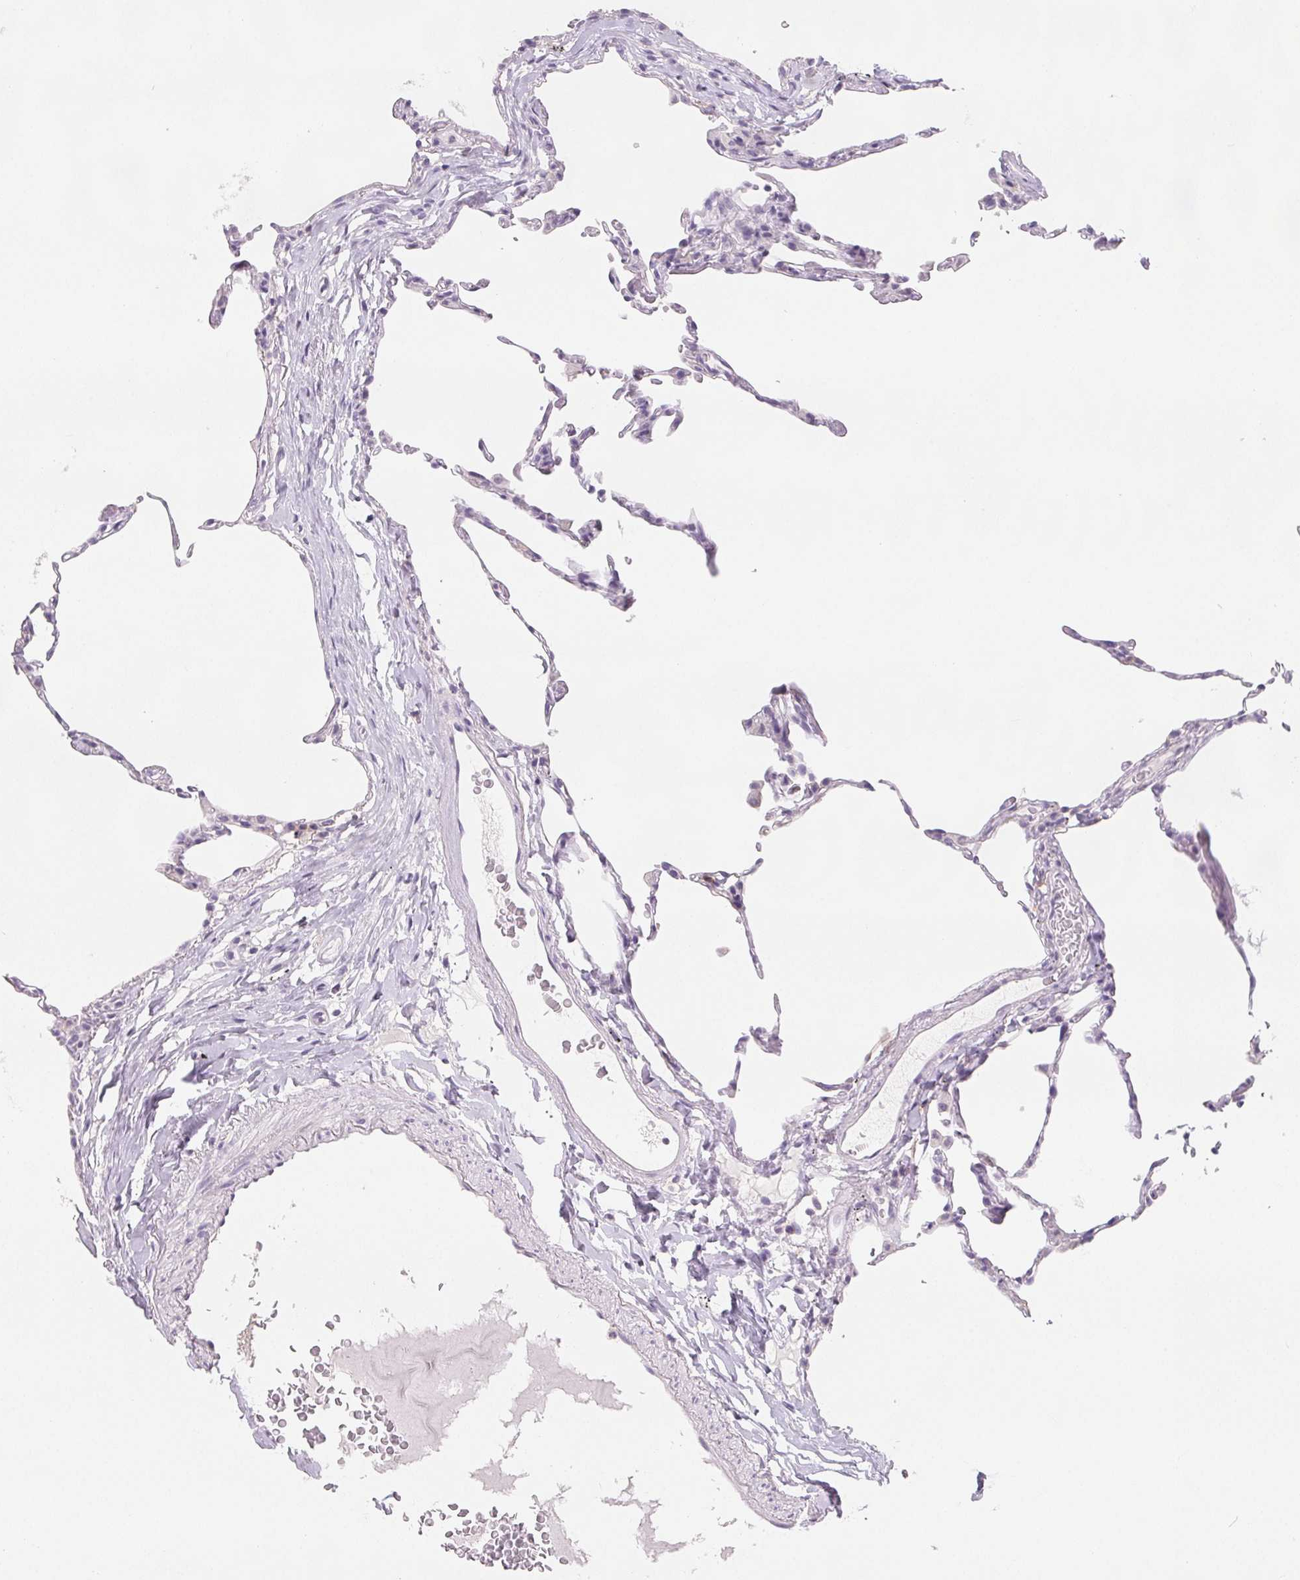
{"staining": {"intensity": "negative", "quantity": "none", "location": "none"}, "tissue": "lung", "cell_type": "Alveolar cells", "image_type": "normal", "snomed": [{"axis": "morphology", "description": "Normal tissue, NOS"}, {"axis": "topography", "description": "Lung"}], "caption": "Human lung stained for a protein using immunohistochemistry exhibits no positivity in alveolar cells.", "gene": "CD69", "patient": {"sex": "female", "age": 57}}